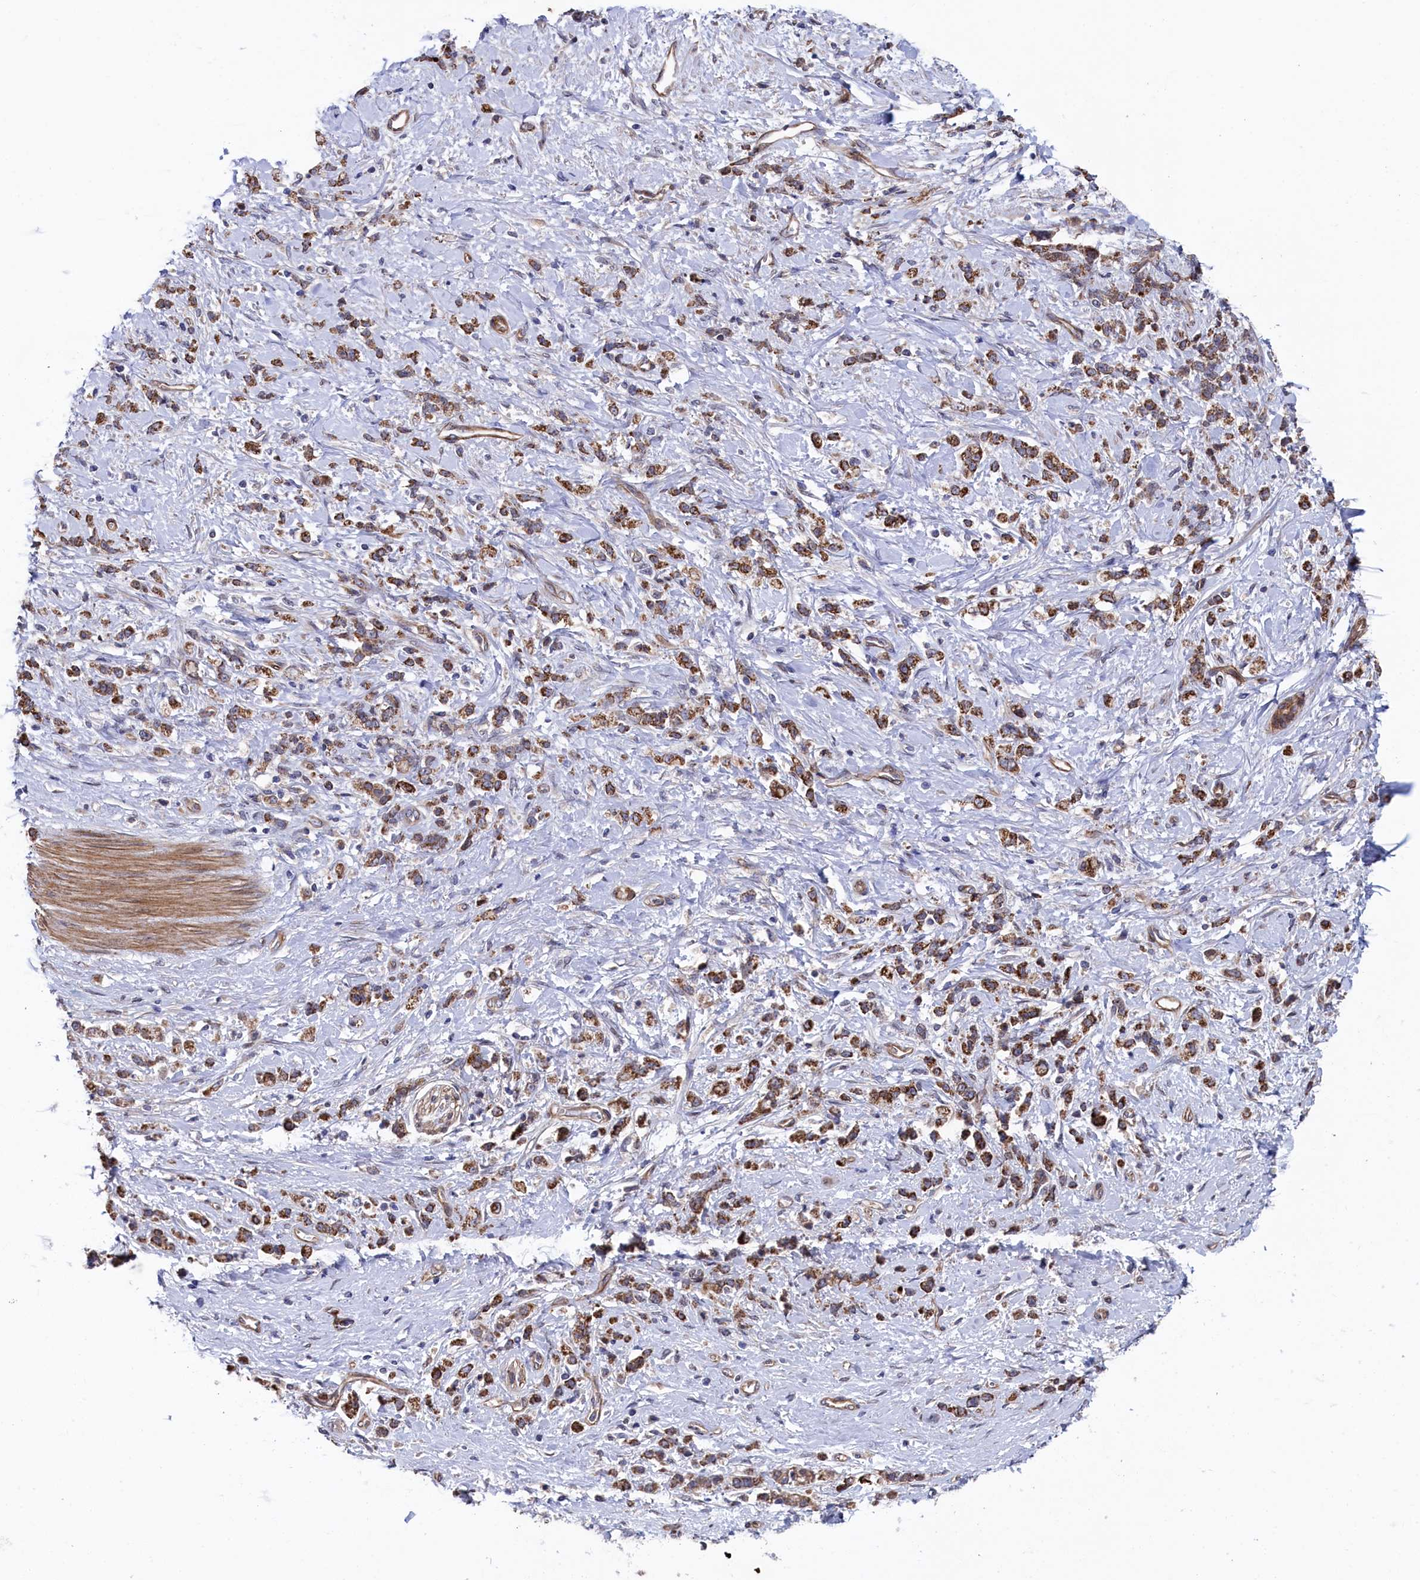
{"staining": {"intensity": "moderate", "quantity": ">75%", "location": "cytoplasmic/membranous"}, "tissue": "stomach cancer", "cell_type": "Tumor cells", "image_type": "cancer", "snomed": [{"axis": "morphology", "description": "Adenocarcinoma, NOS"}, {"axis": "topography", "description": "Stomach"}], "caption": "Human stomach adenocarcinoma stained for a protein (brown) reveals moderate cytoplasmic/membranous positive expression in about >75% of tumor cells.", "gene": "ZNF891", "patient": {"sex": "female", "age": 60}}